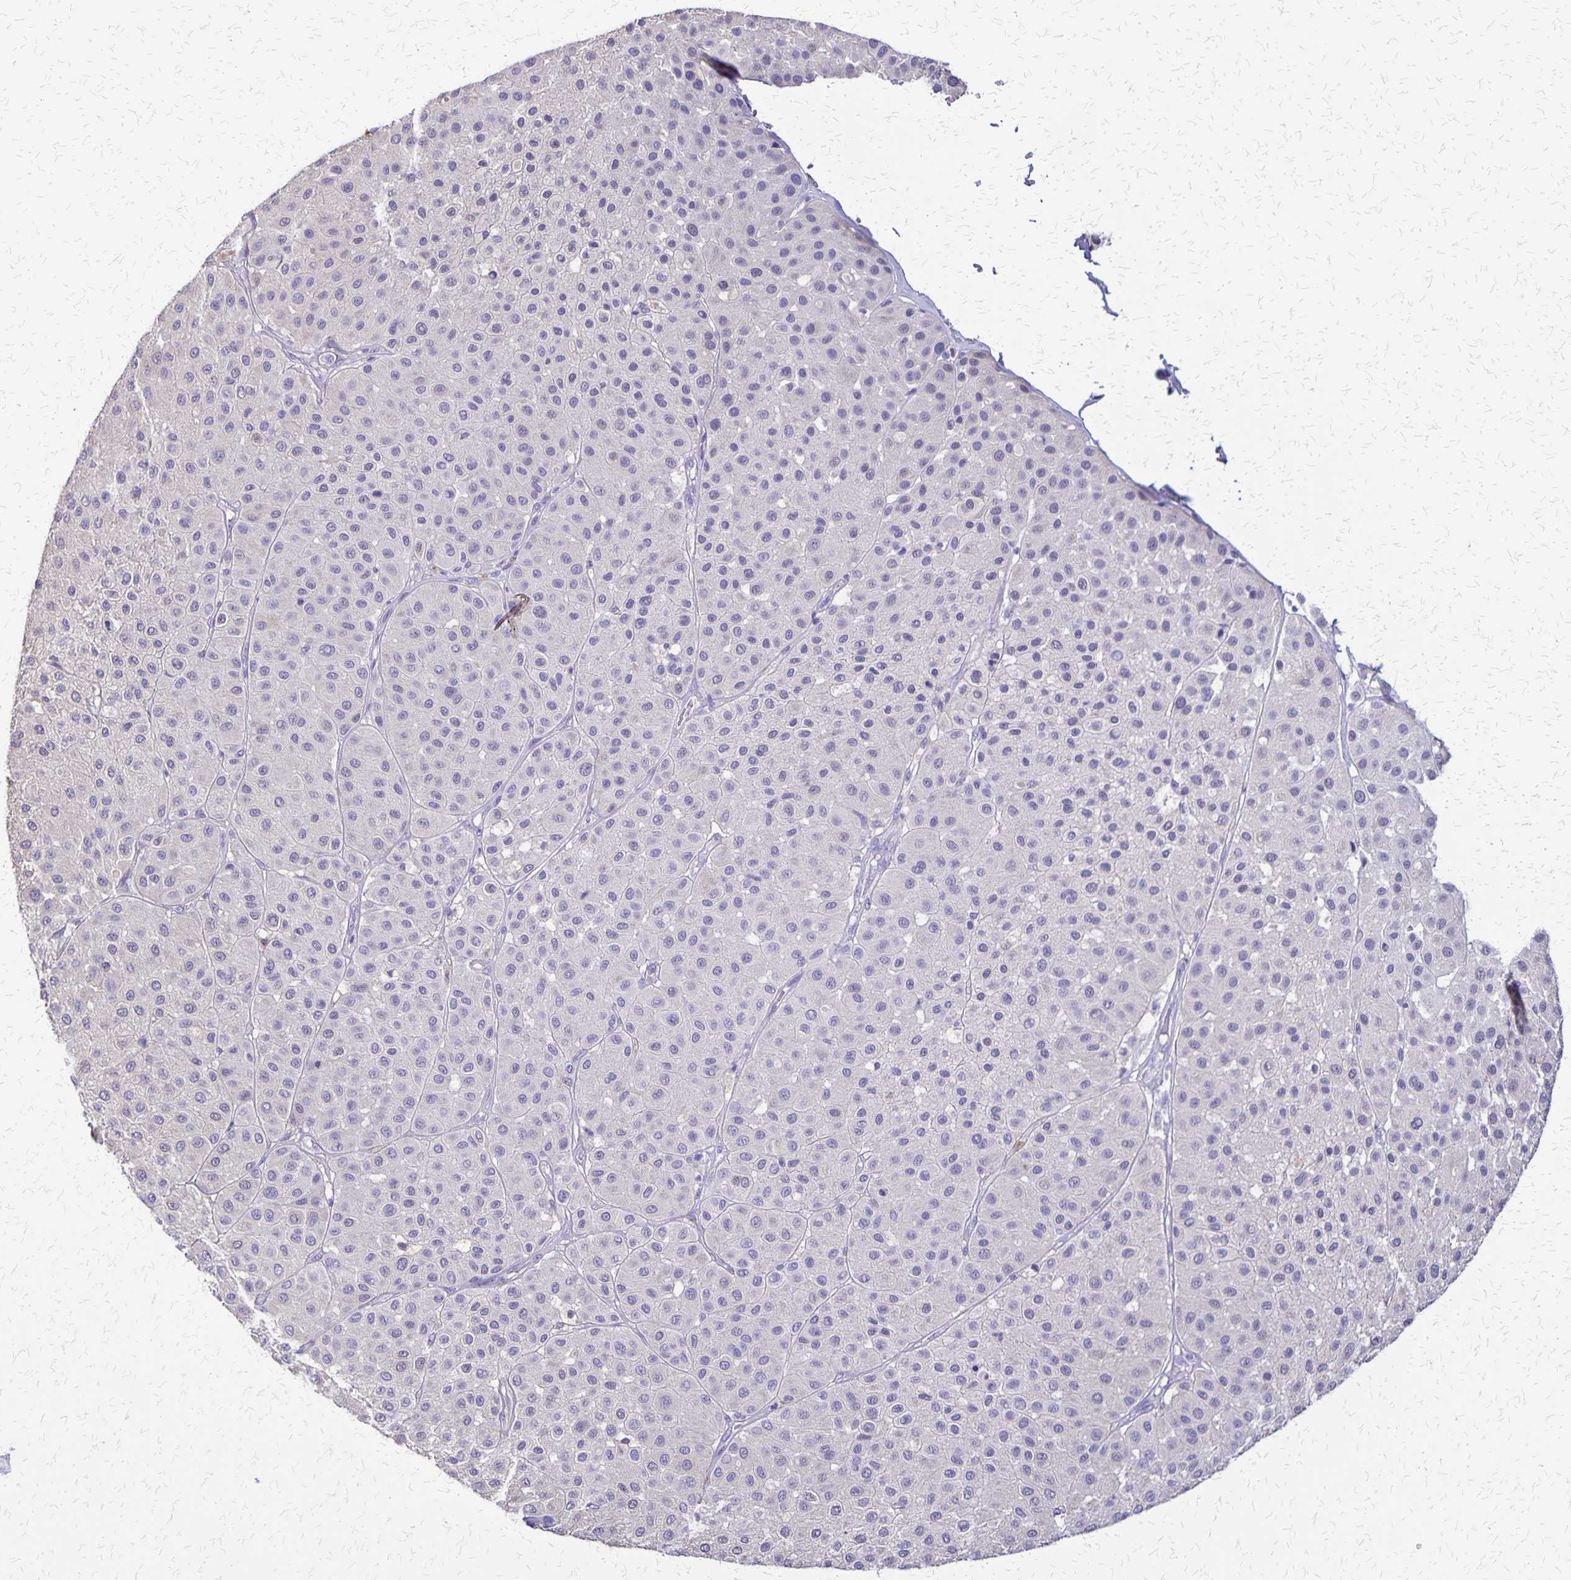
{"staining": {"intensity": "negative", "quantity": "none", "location": "none"}, "tissue": "melanoma", "cell_type": "Tumor cells", "image_type": "cancer", "snomed": [{"axis": "morphology", "description": "Malignant melanoma, Metastatic site"}, {"axis": "topography", "description": "Smooth muscle"}], "caption": "Tumor cells show no significant protein expression in malignant melanoma (metastatic site). (Stains: DAB (3,3'-diaminobenzidine) immunohistochemistry (IHC) with hematoxylin counter stain, Microscopy: brightfield microscopy at high magnification).", "gene": "SI", "patient": {"sex": "male", "age": 41}}